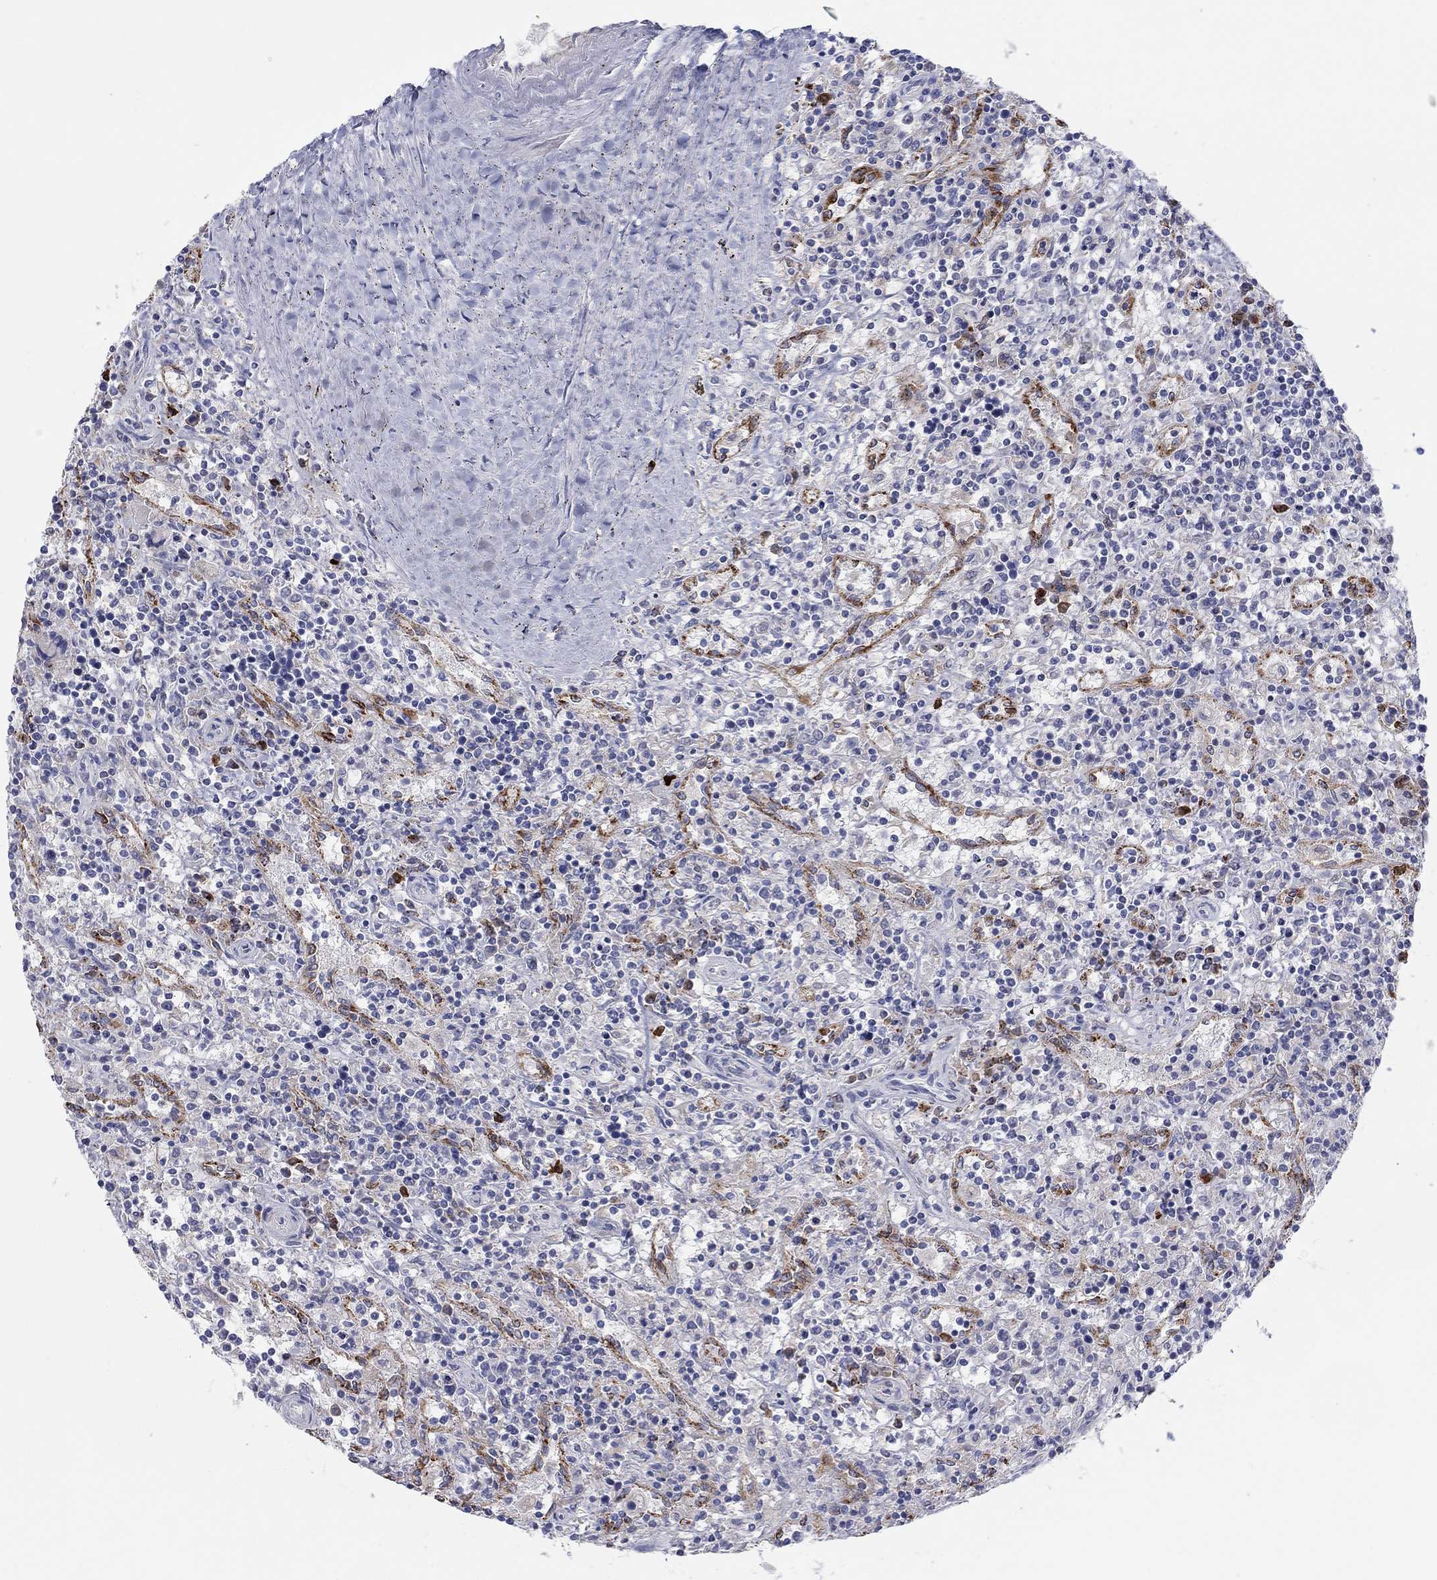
{"staining": {"intensity": "negative", "quantity": "none", "location": "none"}, "tissue": "lymphoma", "cell_type": "Tumor cells", "image_type": "cancer", "snomed": [{"axis": "morphology", "description": "Malignant lymphoma, non-Hodgkin's type, Low grade"}, {"axis": "topography", "description": "Spleen"}], "caption": "IHC of human malignant lymphoma, non-Hodgkin's type (low-grade) shows no expression in tumor cells.", "gene": "BCO2", "patient": {"sex": "male", "age": 62}}